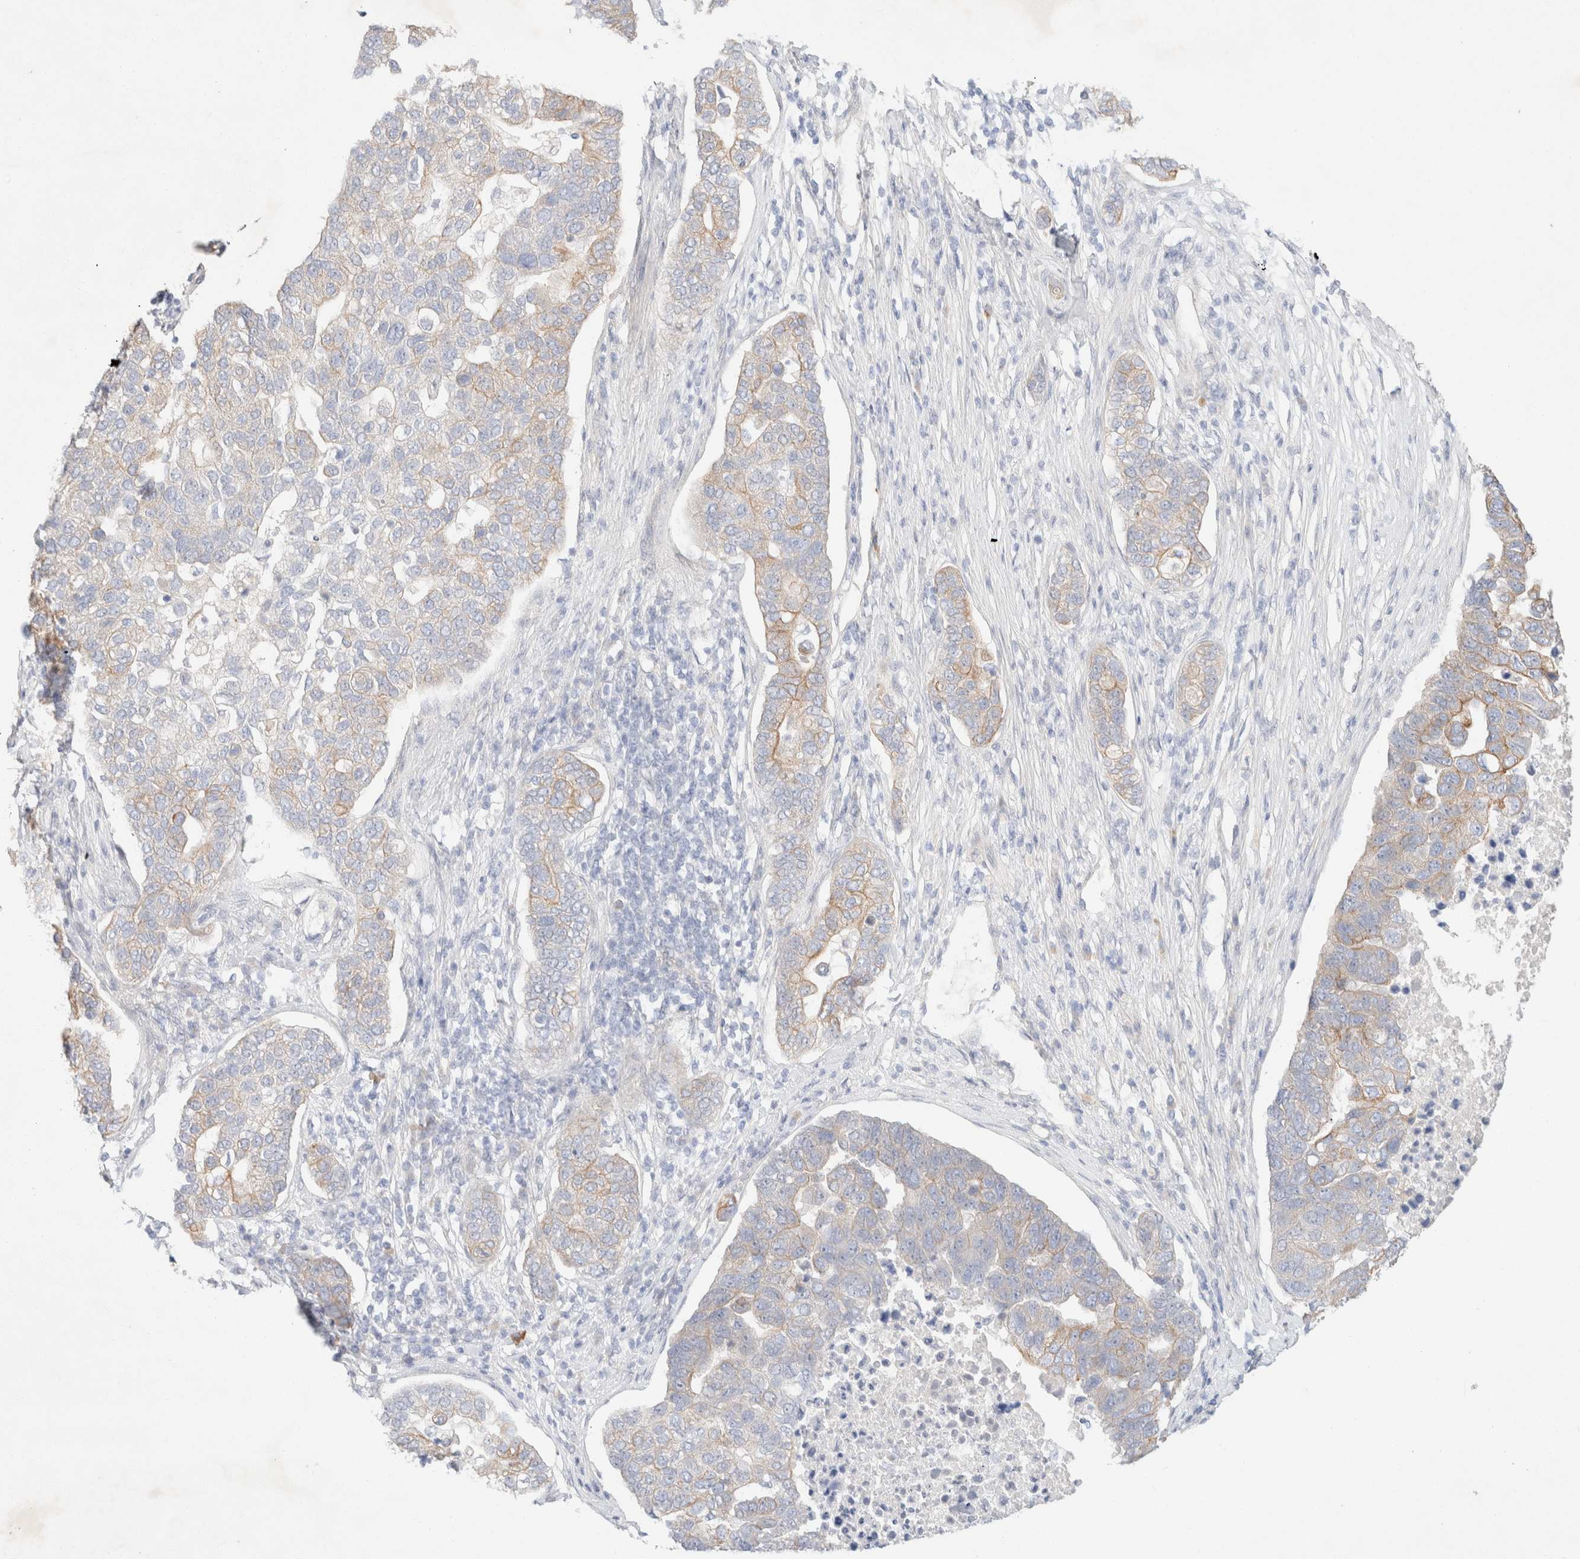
{"staining": {"intensity": "weak", "quantity": ">75%", "location": "cytoplasmic/membranous"}, "tissue": "pancreatic cancer", "cell_type": "Tumor cells", "image_type": "cancer", "snomed": [{"axis": "morphology", "description": "Adenocarcinoma, NOS"}, {"axis": "topography", "description": "Pancreas"}], "caption": "Pancreatic cancer stained for a protein exhibits weak cytoplasmic/membranous positivity in tumor cells.", "gene": "CSNK1E", "patient": {"sex": "female", "age": 61}}